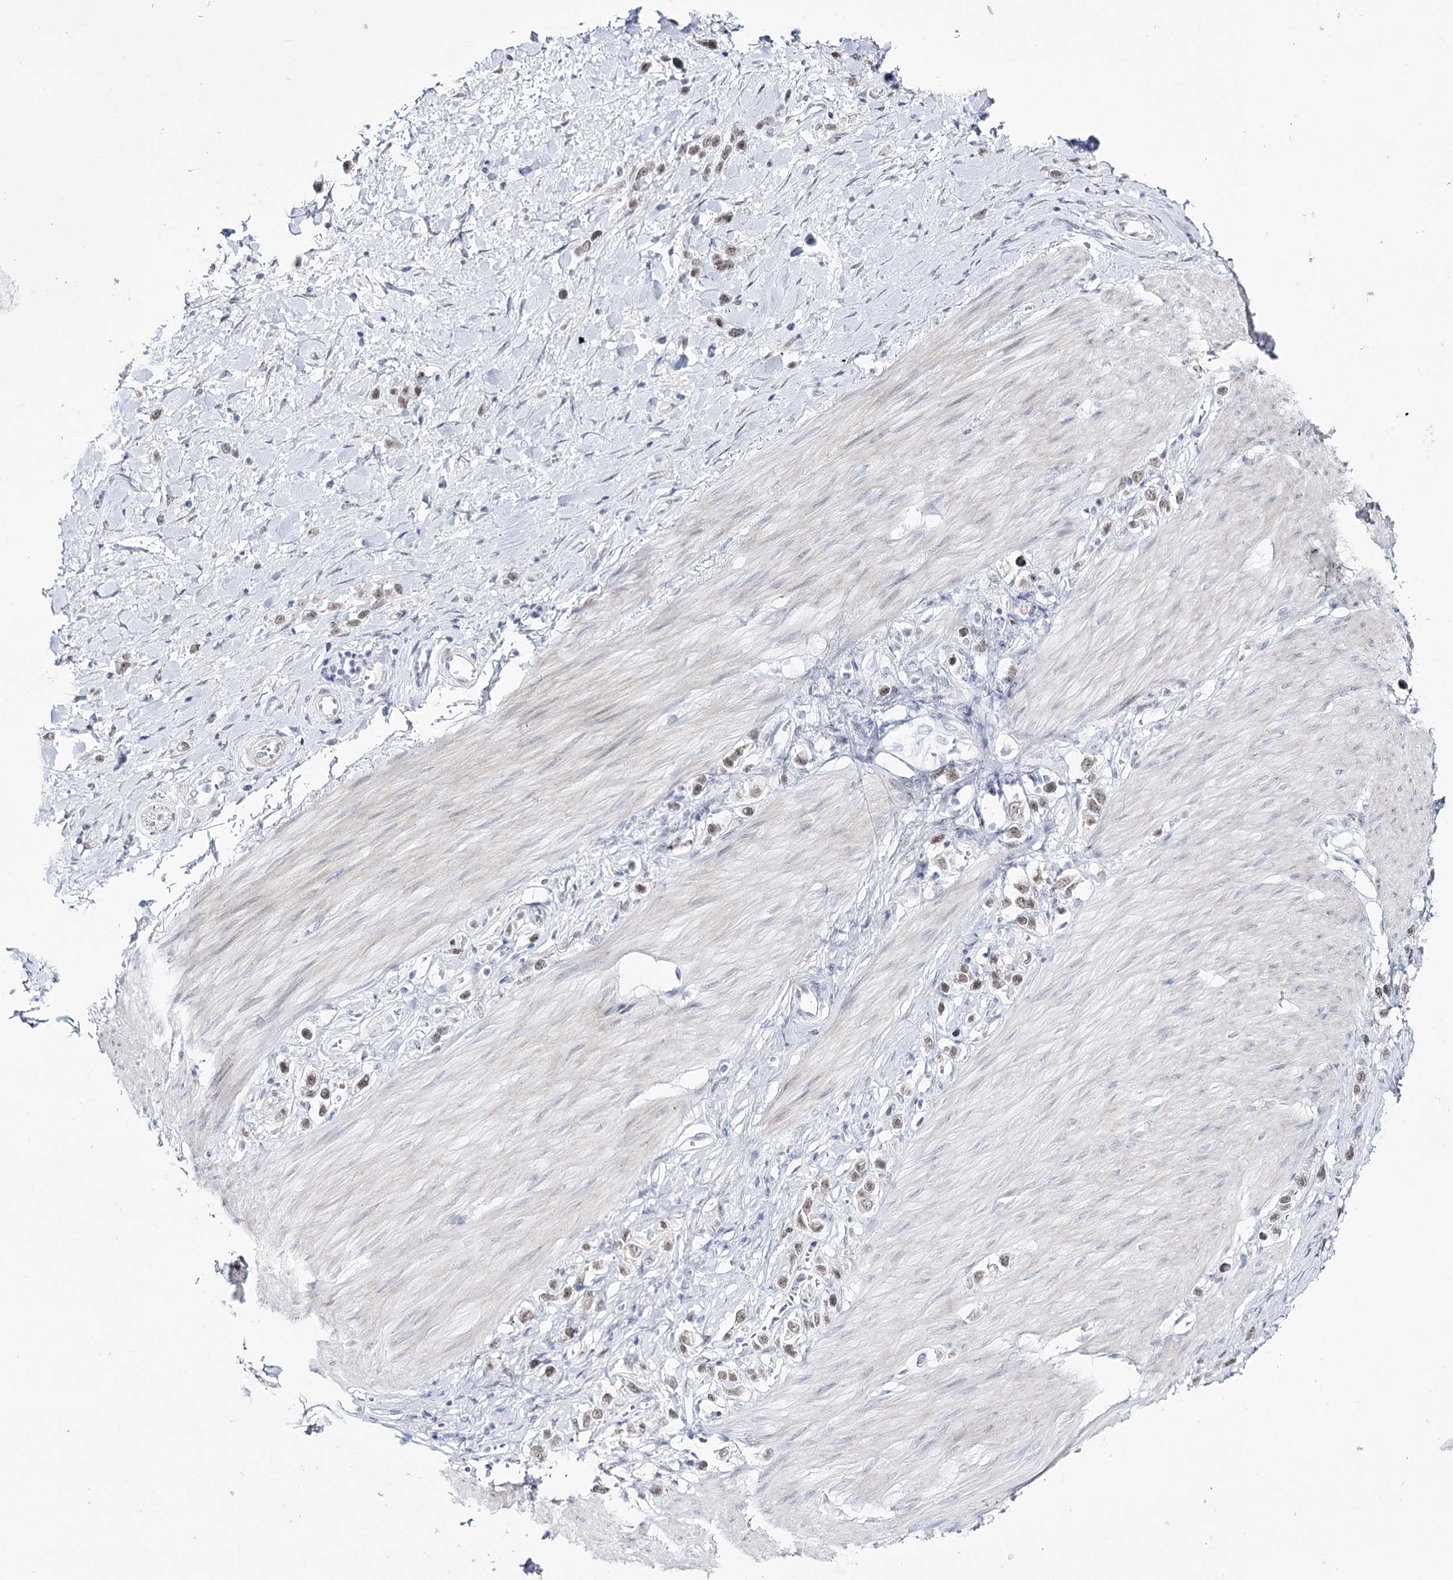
{"staining": {"intensity": "weak", "quantity": "25%-75%", "location": "nuclear"}, "tissue": "stomach cancer", "cell_type": "Tumor cells", "image_type": "cancer", "snomed": [{"axis": "morphology", "description": "Normal tissue, NOS"}, {"axis": "morphology", "description": "Adenocarcinoma, NOS"}, {"axis": "topography", "description": "Stomach, upper"}, {"axis": "topography", "description": "Stomach"}], "caption": "Immunohistochemical staining of human adenocarcinoma (stomach) shows low levels of weak nuclear protein staining in about 25%-75% of tumor cells.", "gene": "RBM15B", "patient": {"sex": "female", "age": 65}}